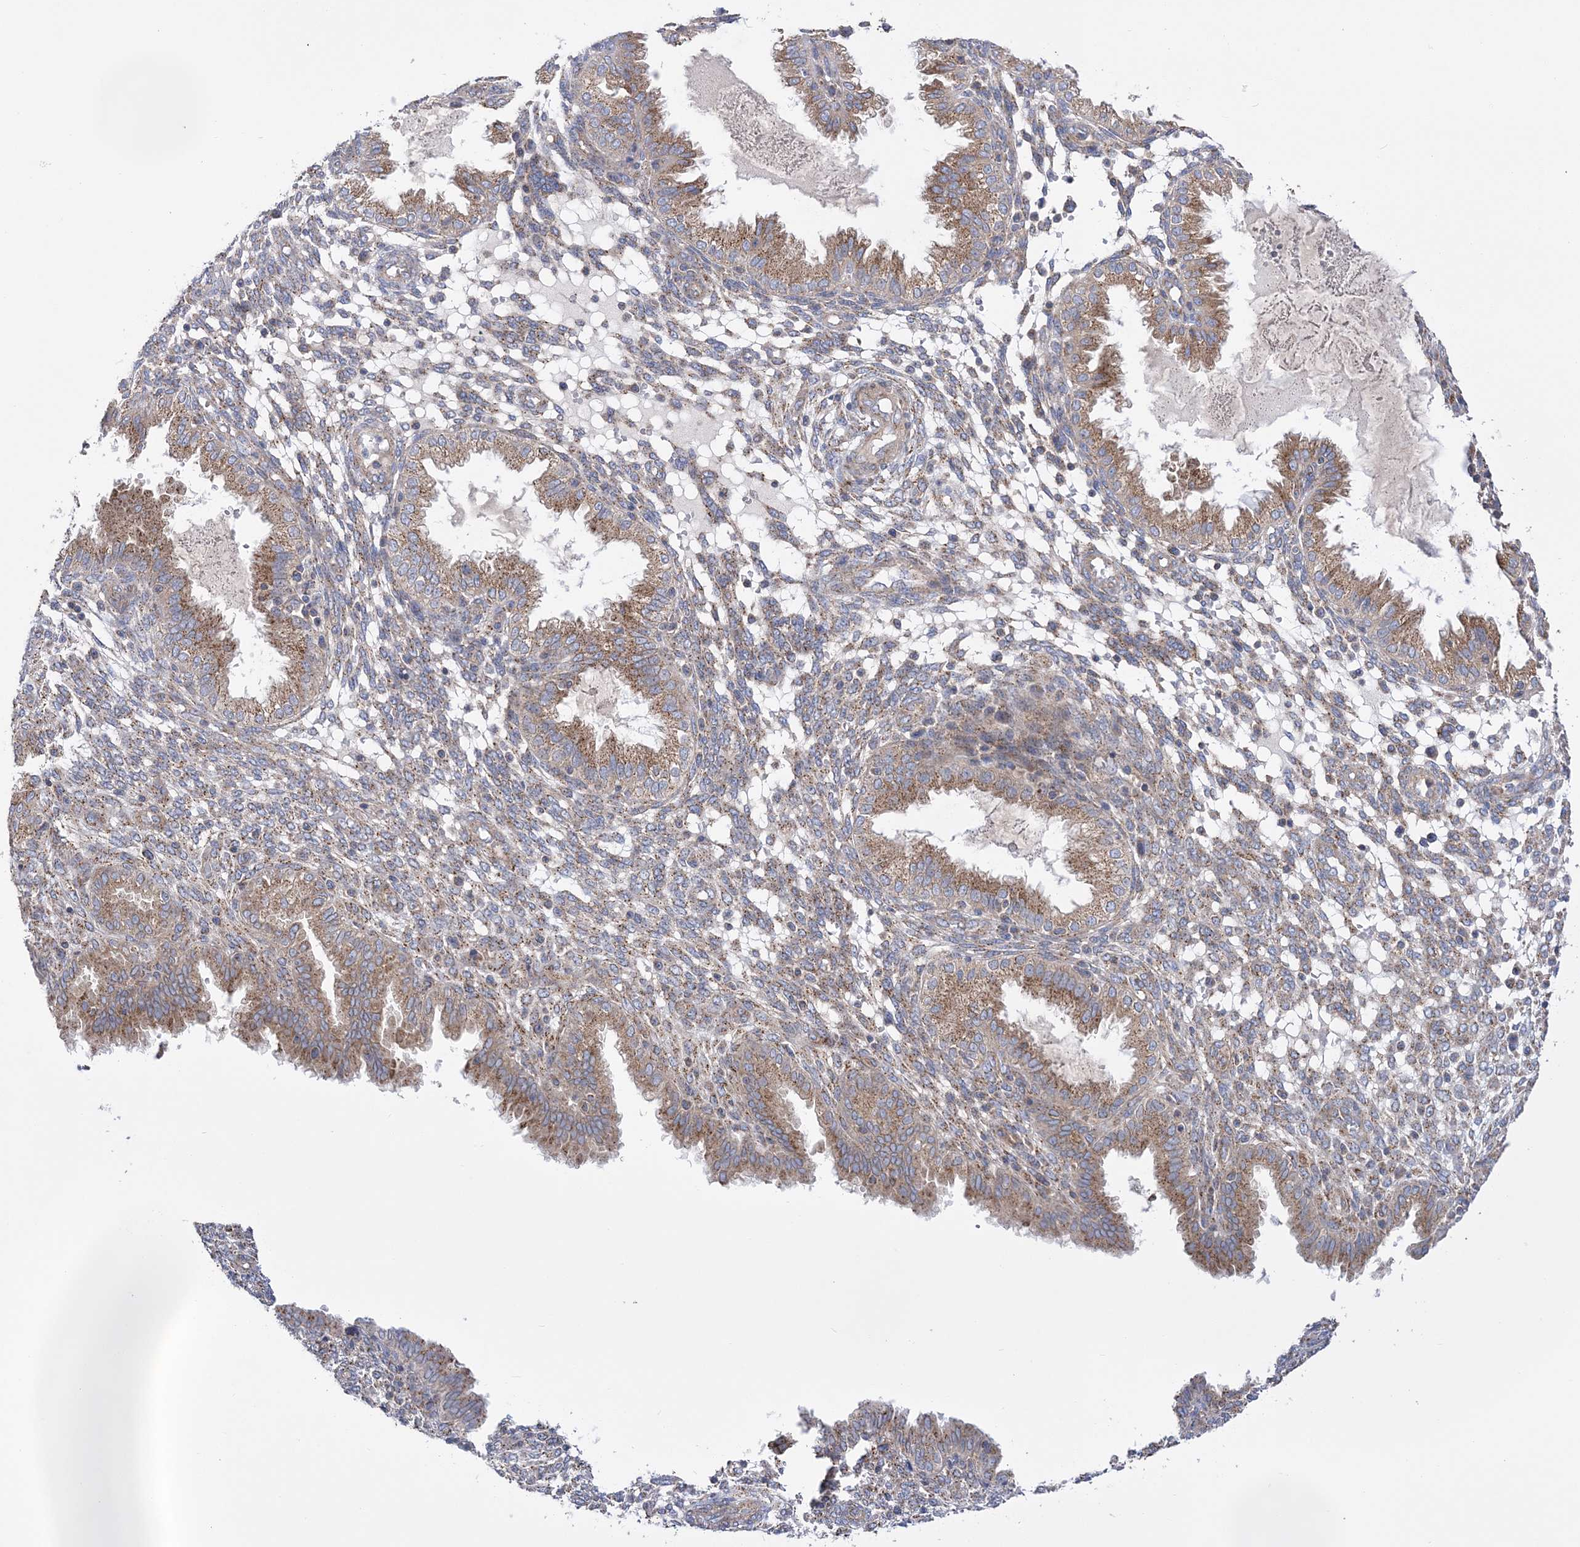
{"staining": {"intensity": "weak", "quantity": "25%-75%", "location": "cytoplasmic/membranous"}, "tissue": "endometrium", "cell_type": "Cells in endometrial stroma", "image_type": "normal", "snomed": [{"axis": "morphology", "description": "Normal tissue, NOS"}, {"axis": "topography", "description": "Endometrium"}], "caption": "IHC of benign human endometrium demonstrates low levels of weak cytoplasmic/membranous staining in about 25%-75% of cells in endometrial stroma. The staining is performed using DAB brown chromogen to label protein expression. The nuclei are counter-stained blue using hematoxylin.", "gene": "COPB2", "patient": {"sex": "female", "age": 33}}